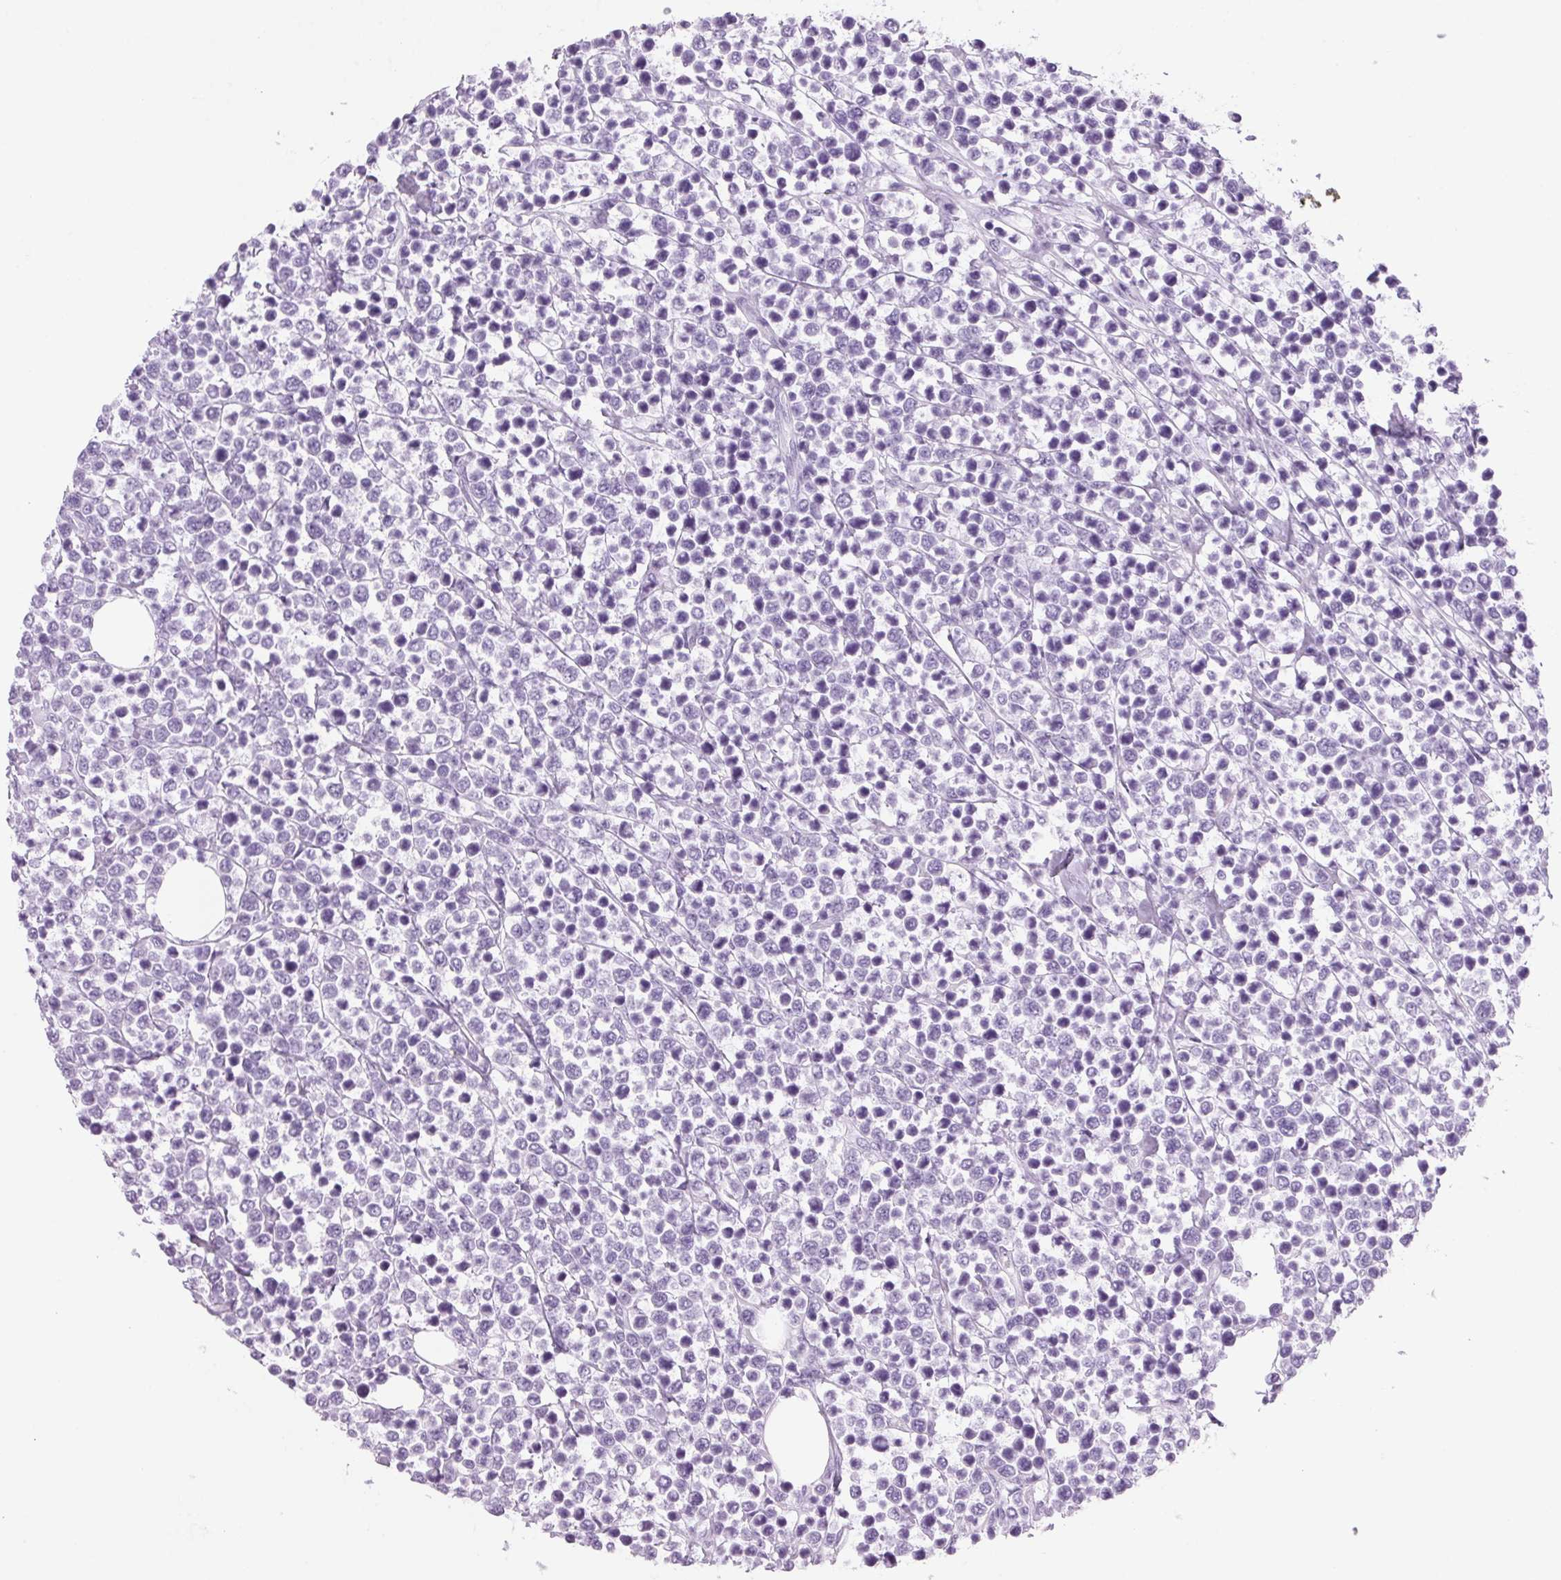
{"staining": {"intensity": "negative", "quantity": "none", "location": "none"}, "tissue": "lymphoma", "cell_type": "Tumor cells", "image_type": "cancer", "snomed": [{"axis": "morphology", "description": "Malignant lymphoma, non-Hodgkin's type, High grade"}, {"axis": "topography", "description": "Soft tissue"}], "caption": "A high-resolution photomicrograph shows immunohistochemistry staining of malignant lymphoma, non-Hodgkin's type (high-grade), which reveals no significant positivity in tumor cells.", "gene": "PPP1R1A", "patient": {"sex": "female", "age": 56}}